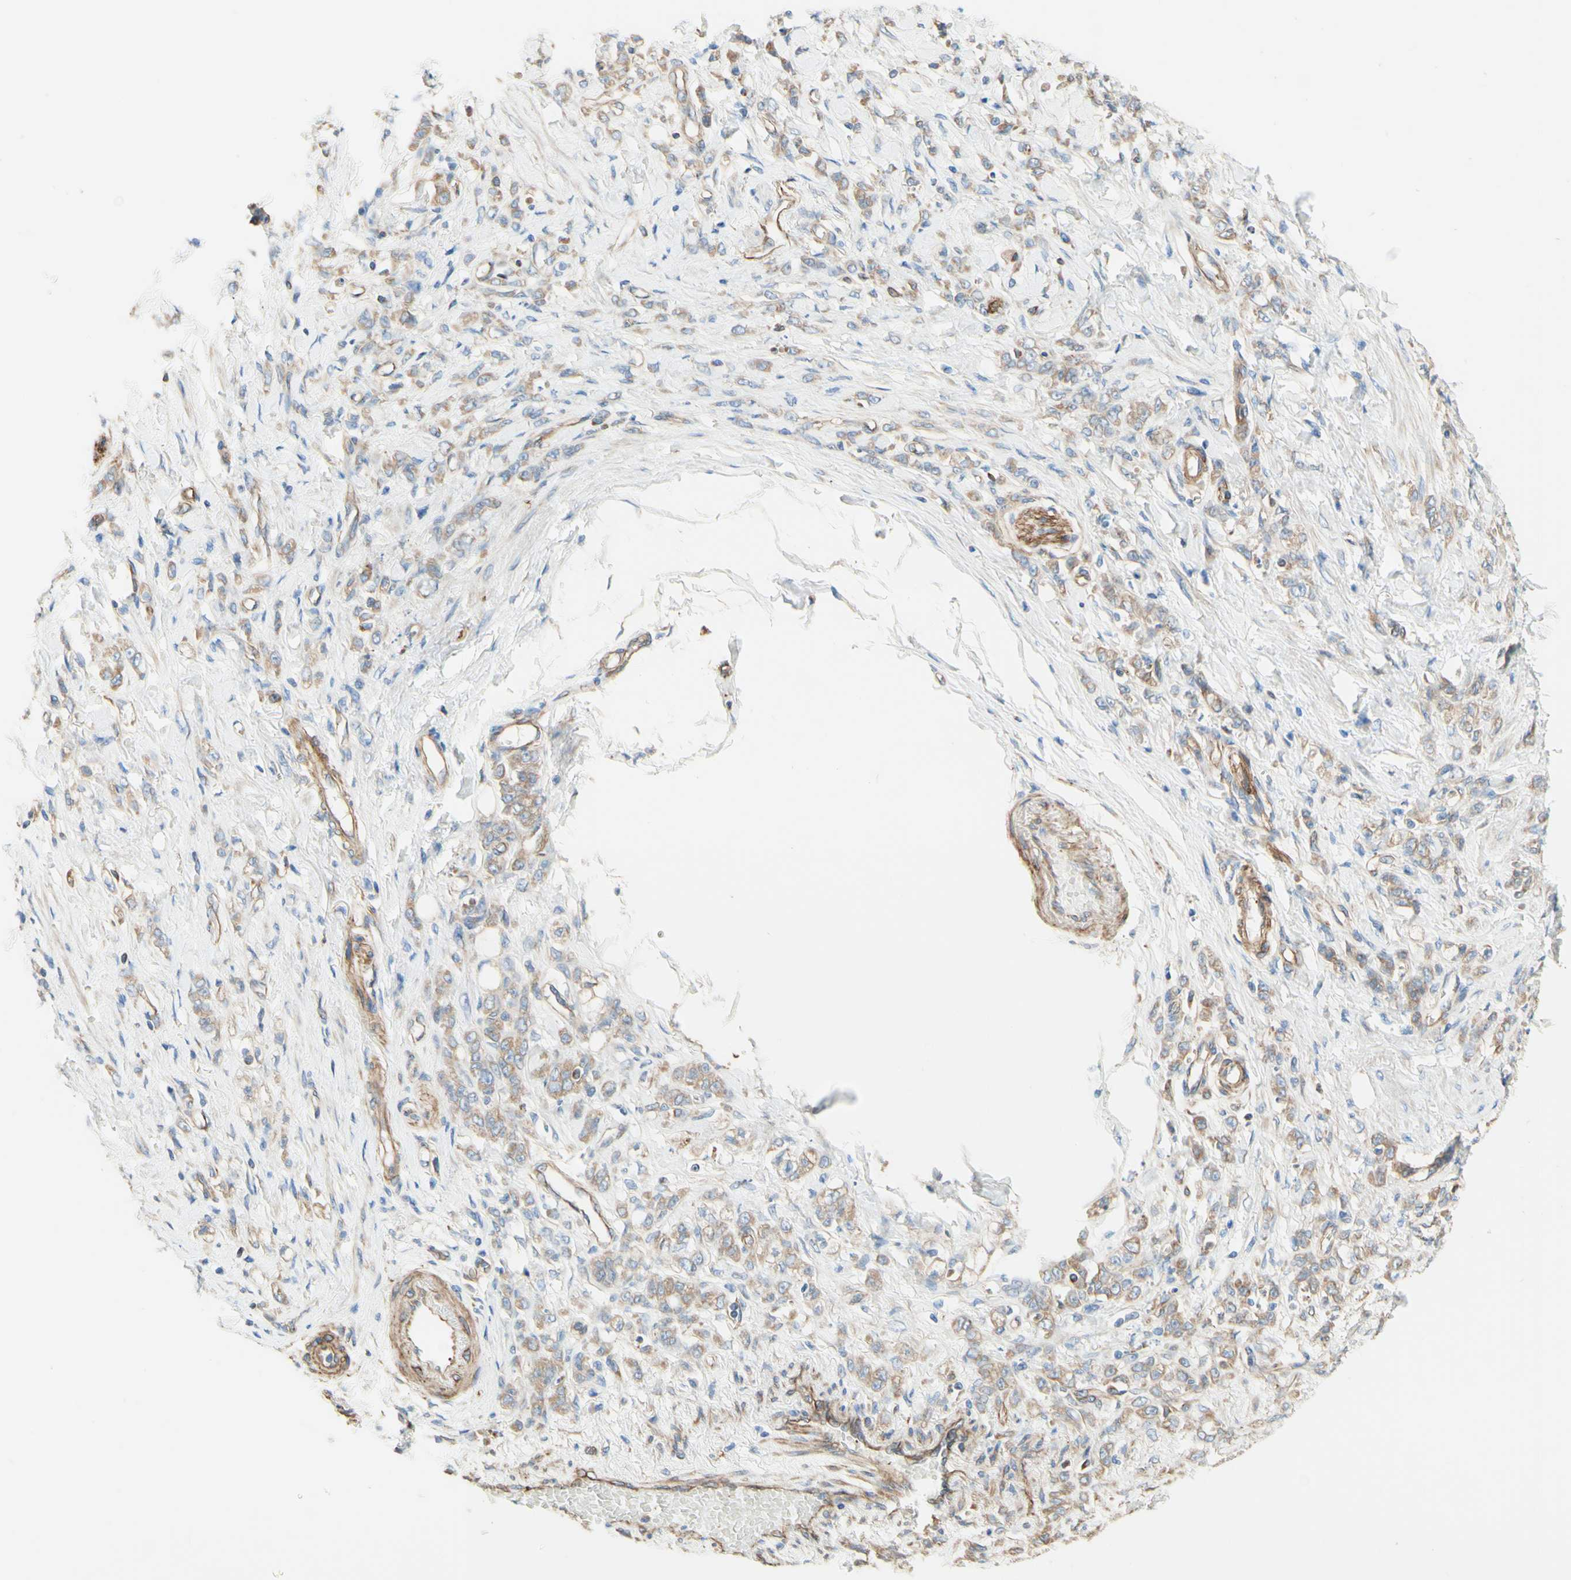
{"staining": {"intensity": "weak", "quantity": ">75%", "location": "cytoplasmic/membranous"}, "tissue": "stomach cancer", "cell_type": "Tumor cells", "image_type": "cancer", "snomed": [{"axis": "morphology", "description": "Adenocarcinoma, NOS"}, {"axis": "topography", "description": "Stomach"}], "caption": "Protein expression analysis of human stomach cancer (adenocarcinoma) reveals weak cytoplasmic/membranous expression in approximately >75% of tumor cells. (Stains: DAB (3,3'-diaminobenzidine) in brown, nuclei in blue, Microscopy: brightfield microscopy at high magnification).", "gene": "ENDOD1", "patient": {"sex": "male", "age": 82}}